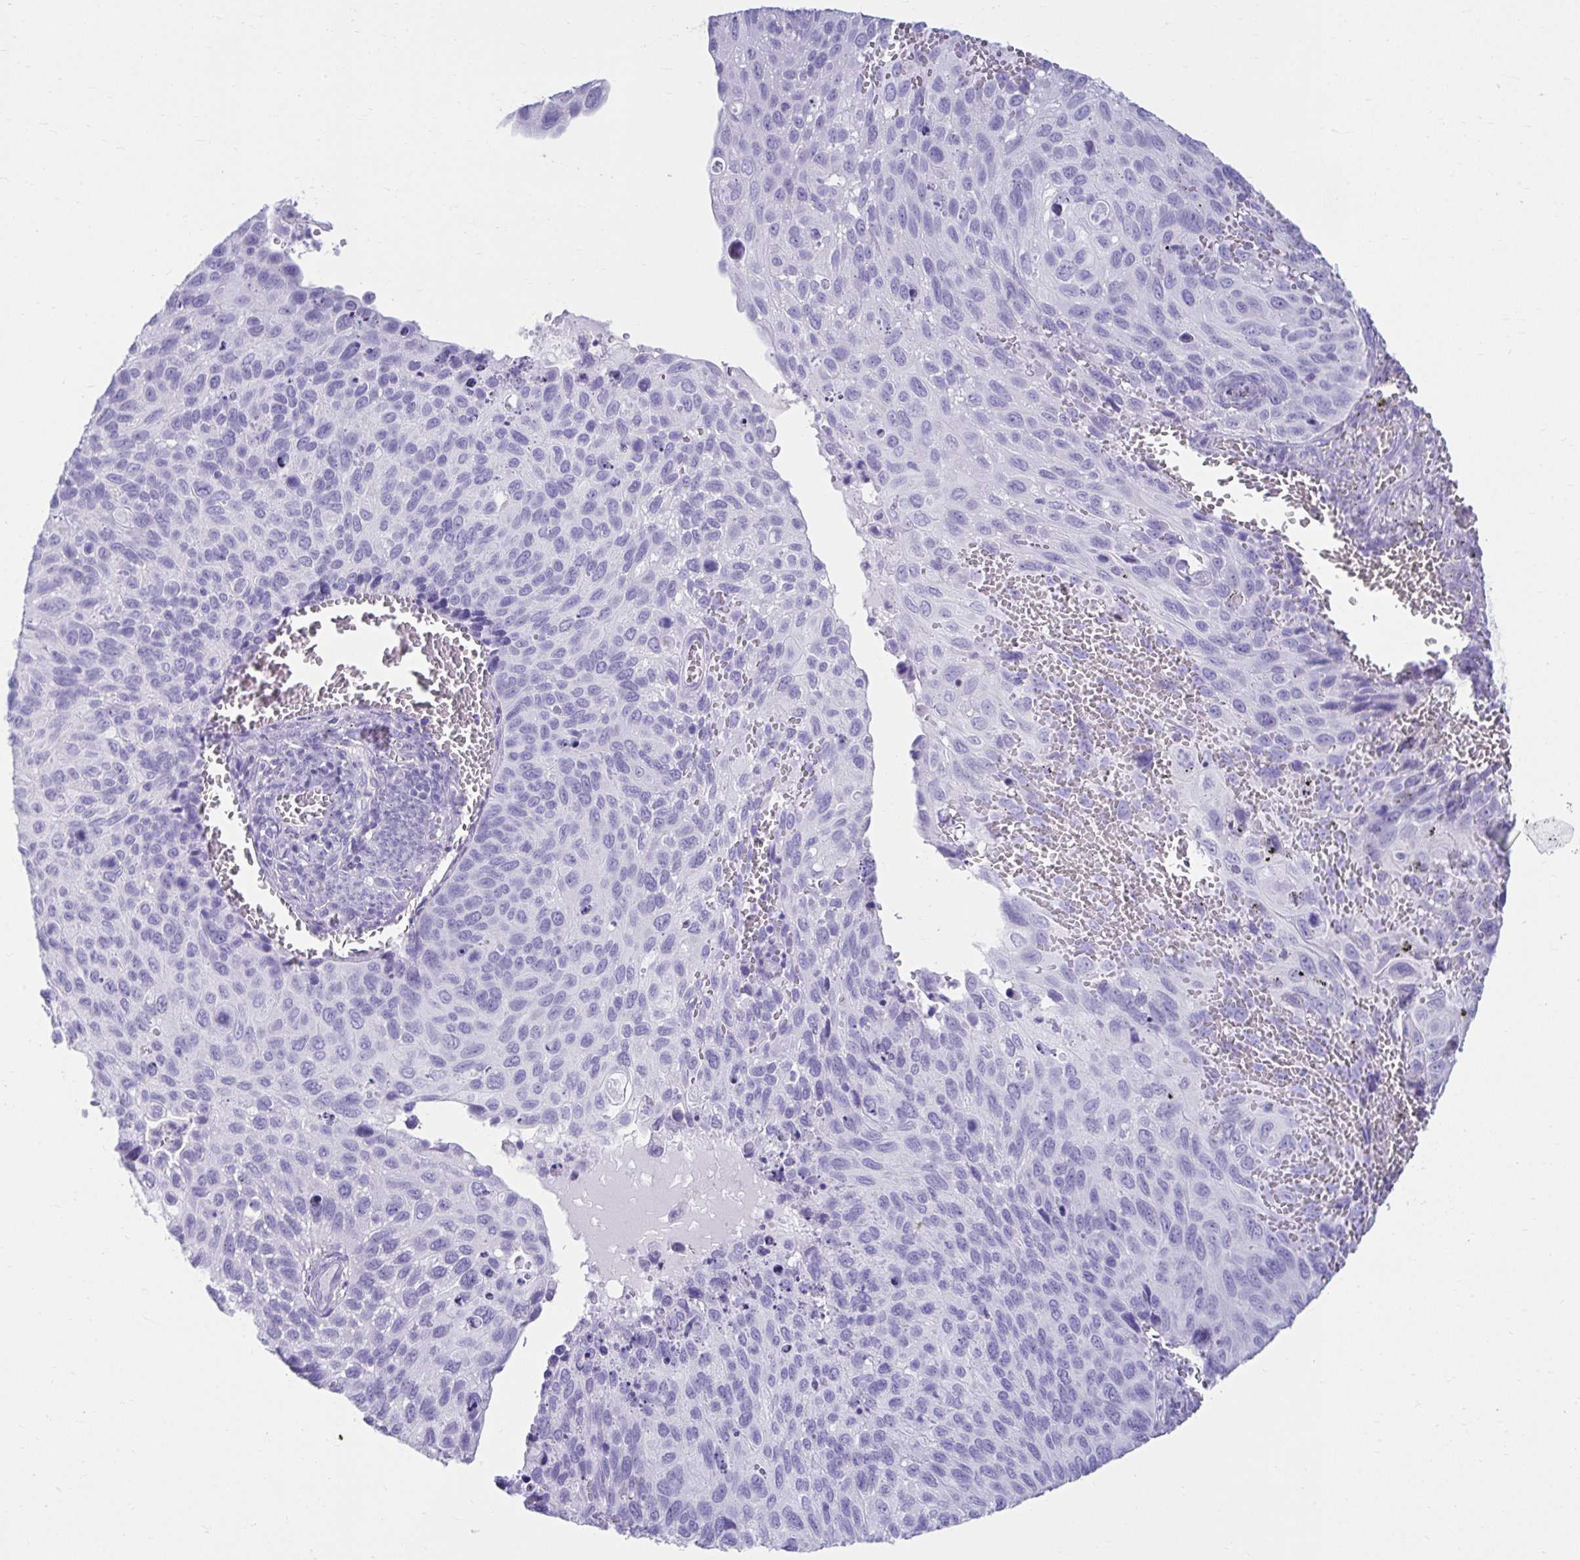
{"staining": {"intensity": "negative", "quantity": "none", "location": "none"}, "tissue": "cervical cancer", "cell_type": "Tumor cells", "image_type": "cancer", "snomed": [{"axis": "morphology", "description": "Squamous cell carcinoma, NOS"}, {"axis": "topography", "description": "Cervix"}], "caption": "This is a photomicrograph of immunohistochemistry staining of cervical cancer (squamous cell carcinoma), which shows no expression in tumor cells.", "gene": "ATP4B", "patient": {"sex": "female", "age": 70}}